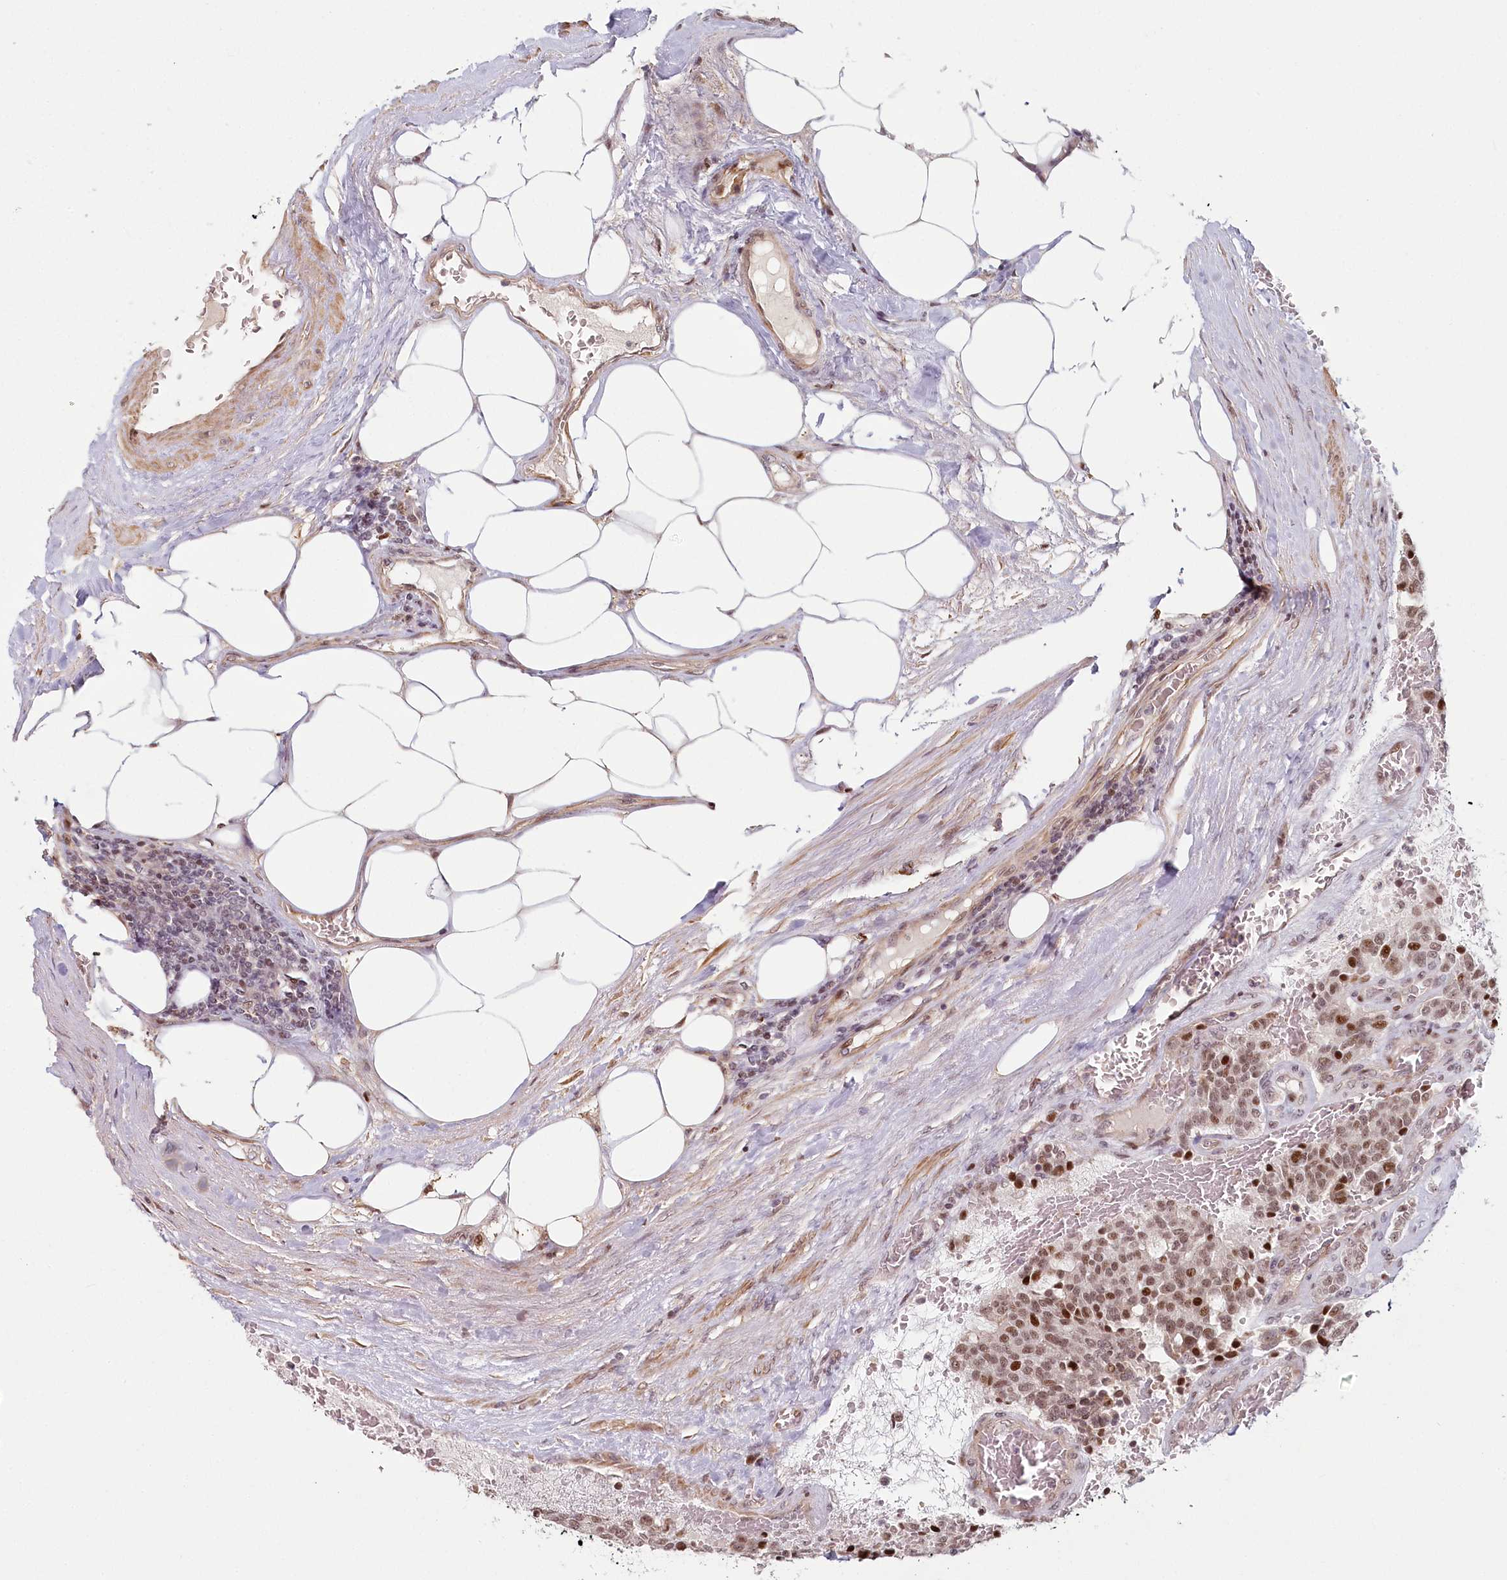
{"staining": {"intensity": "moderate", "quantity": ">75%", "location": "nuclear"}, "tissue": "carcinoid", "cell_type": "Tumor cells", "image_type": "cancer", "snomed": [{"axis": "morphology", "description": "Carcinoid, malignant, NOS"}, {"axis": "topography", "description": "Pancreas"}], "caption": "High-magnification brightfield microscopy of carcinoid (malignant) stained with DAB (brown) and counterstained with hematoxylin (blue). tumor cells exhibit moderate nuclear positivity is present in approximately>75% of cells.", "gene": "FAM204A", "patient": {"sex": "female", "age": 54}}